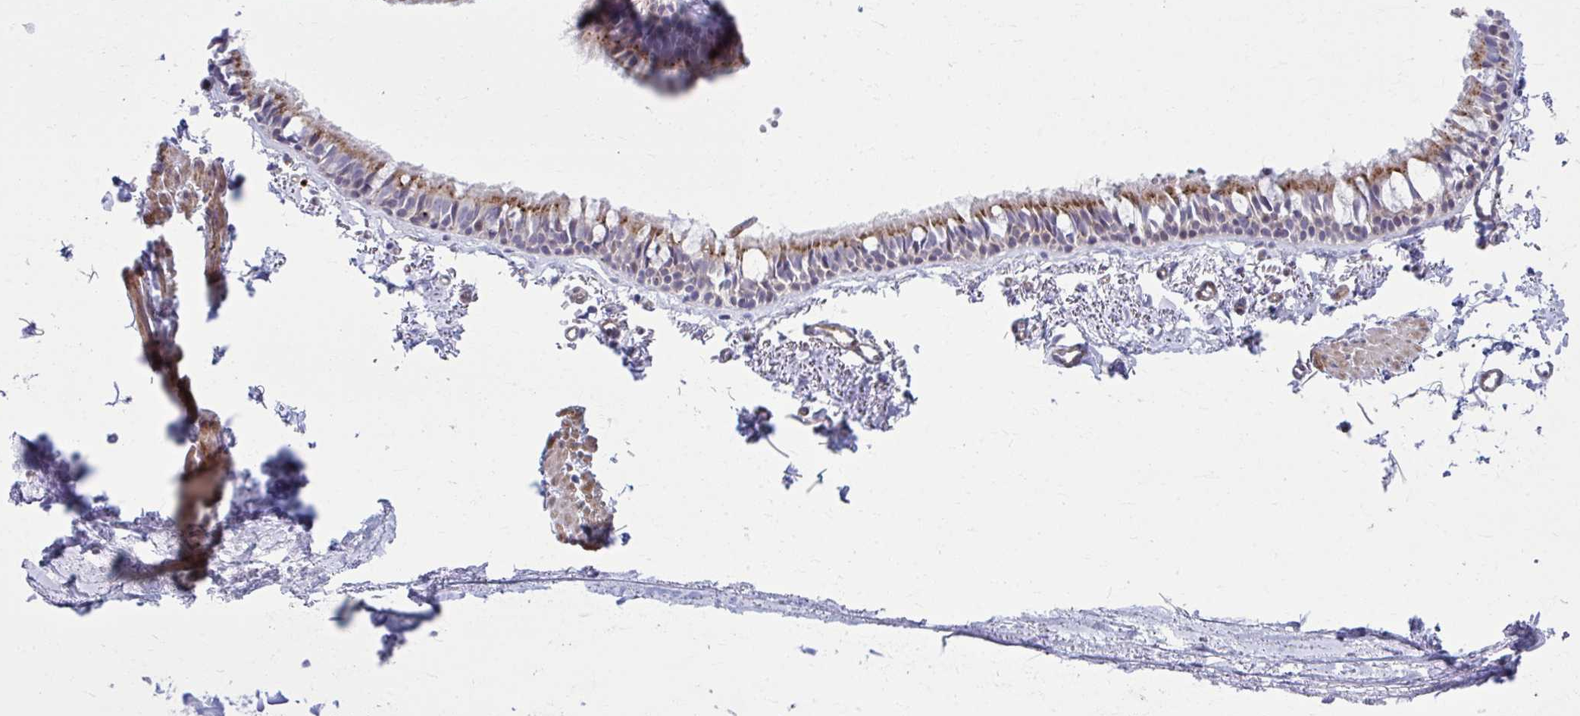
{"staining": {"intensity": "moderate", "quantity": "25%-75%", "location": "cytoplasmic/membranous"}, "tissue": "bronchus", "cell_type": "Respiratory epithelial cells", "image_type": "normal", "snomed": [{"axis": "morphology", "description": "Normal tissue, NOS"}, {"axis": "topography", "description": "Cartilage tissue"}, {"axis": "topography", "description": "Bronchus"}, {"axis": "topography", "description": "Peripheral nerve tissue"}], "caption": "Bronchus stained with DAB immunohistochemistry (IHC) demonstrates medium levels of moderate cytoplasmic/membranous expression in approximately 25%-75% of respiratory epithelial cells.", "gene": "LRRC4B", "patient": {"sex": "female", "age": 59}}